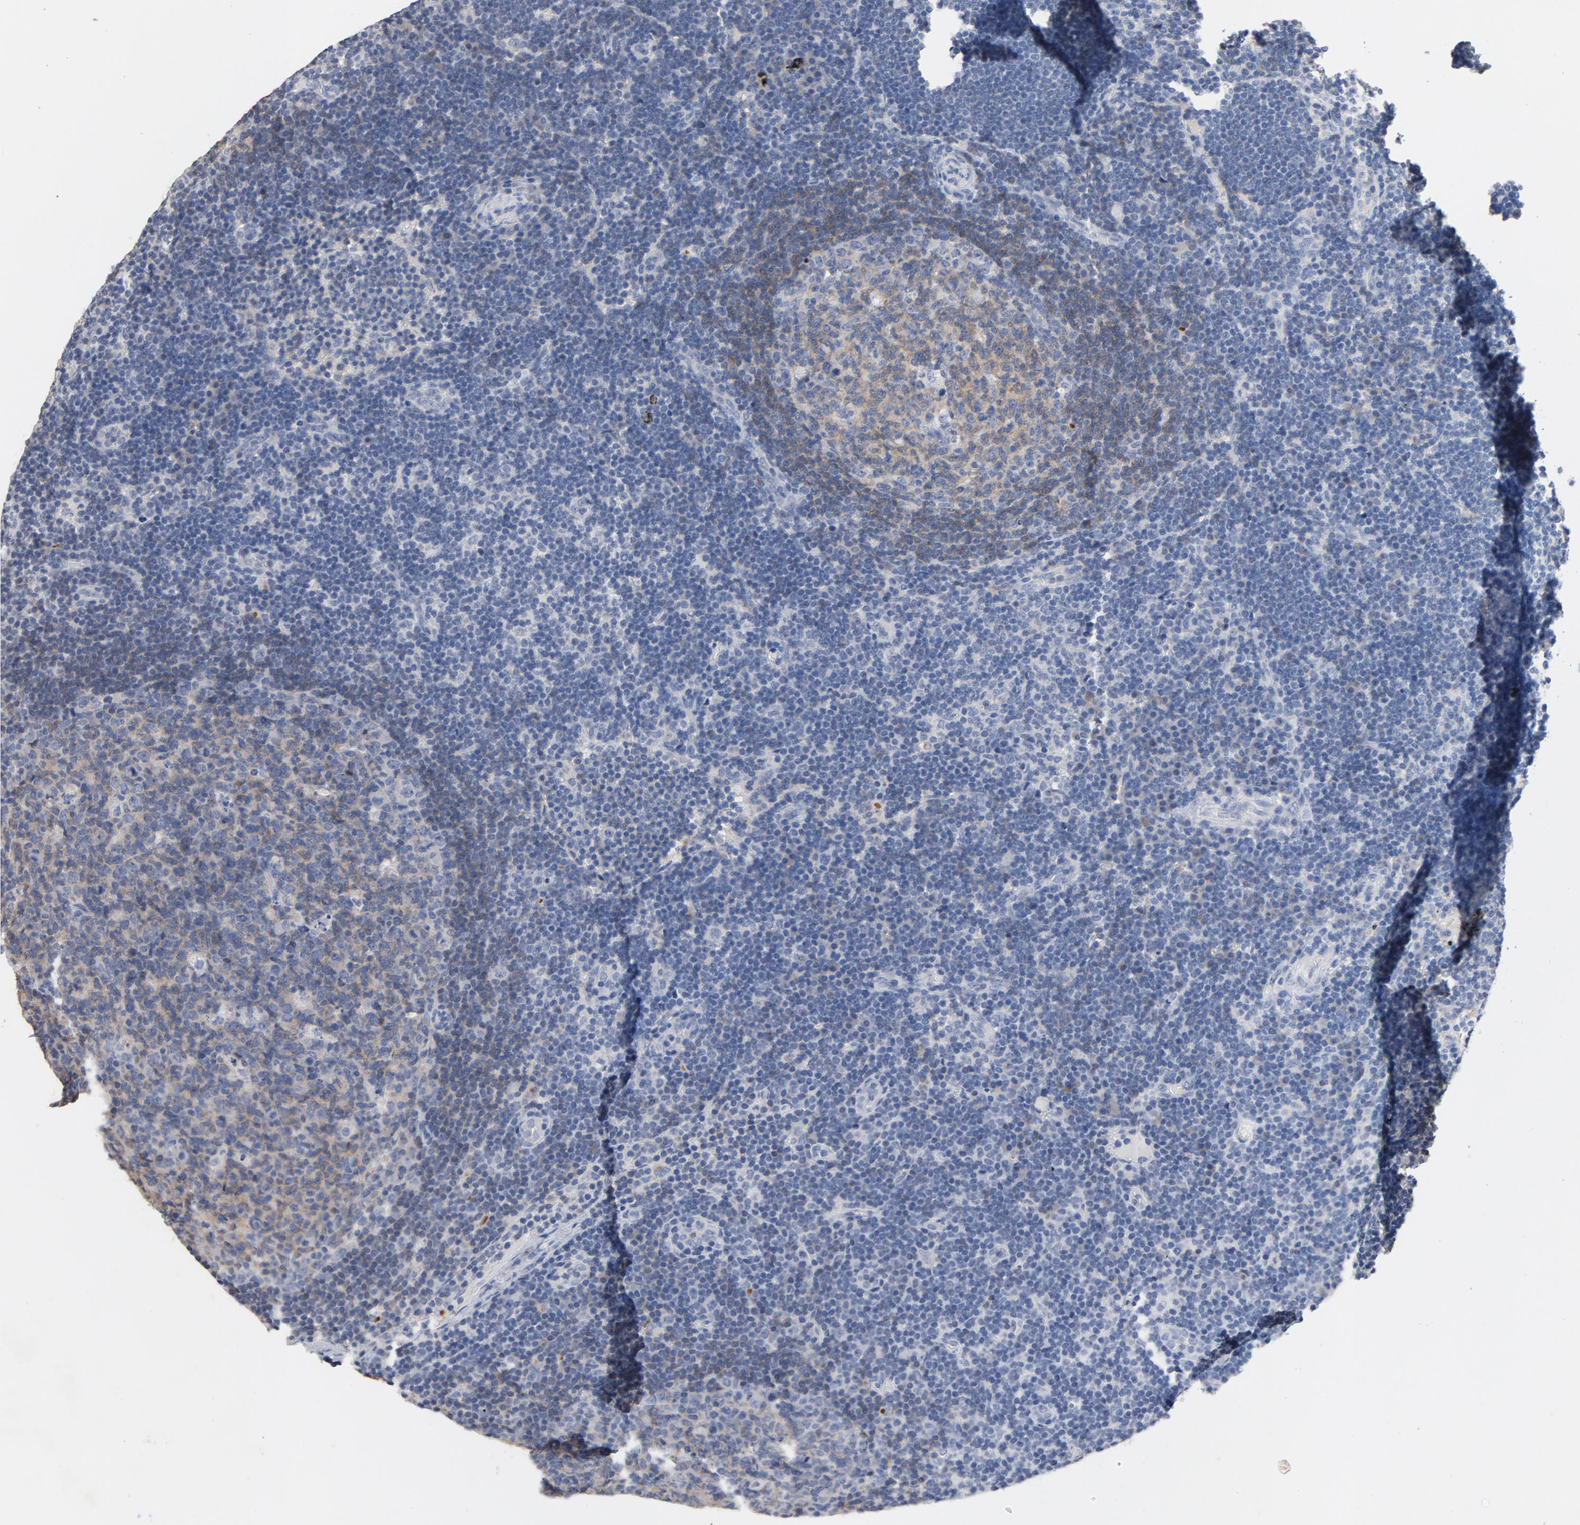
{"staining": {"intensity": "weak", "quantity": "25%-75%", "location": "cytoplasmic/membranous"}, "tissue": "lymph node", "cell_type": "Germinal center cells", "image_type": "normal", "snomed": [{"axis": "morphology", "description": "Normal tissue, NOS"}, {"axis": "morphology", "description": "Squamous cell carcinoma, metastatic, NOS"}, {"axis": "topography", "description": "Lymph node"}], "caption": "Protein staining by immunohistochemistry exhibits weak cytoplasmic/membranous expression in about 25%-75% of germinal center cells in normal lymph node.", "gene": "ZCCHC13", "patient": {"sex": "female", "age": 53}}